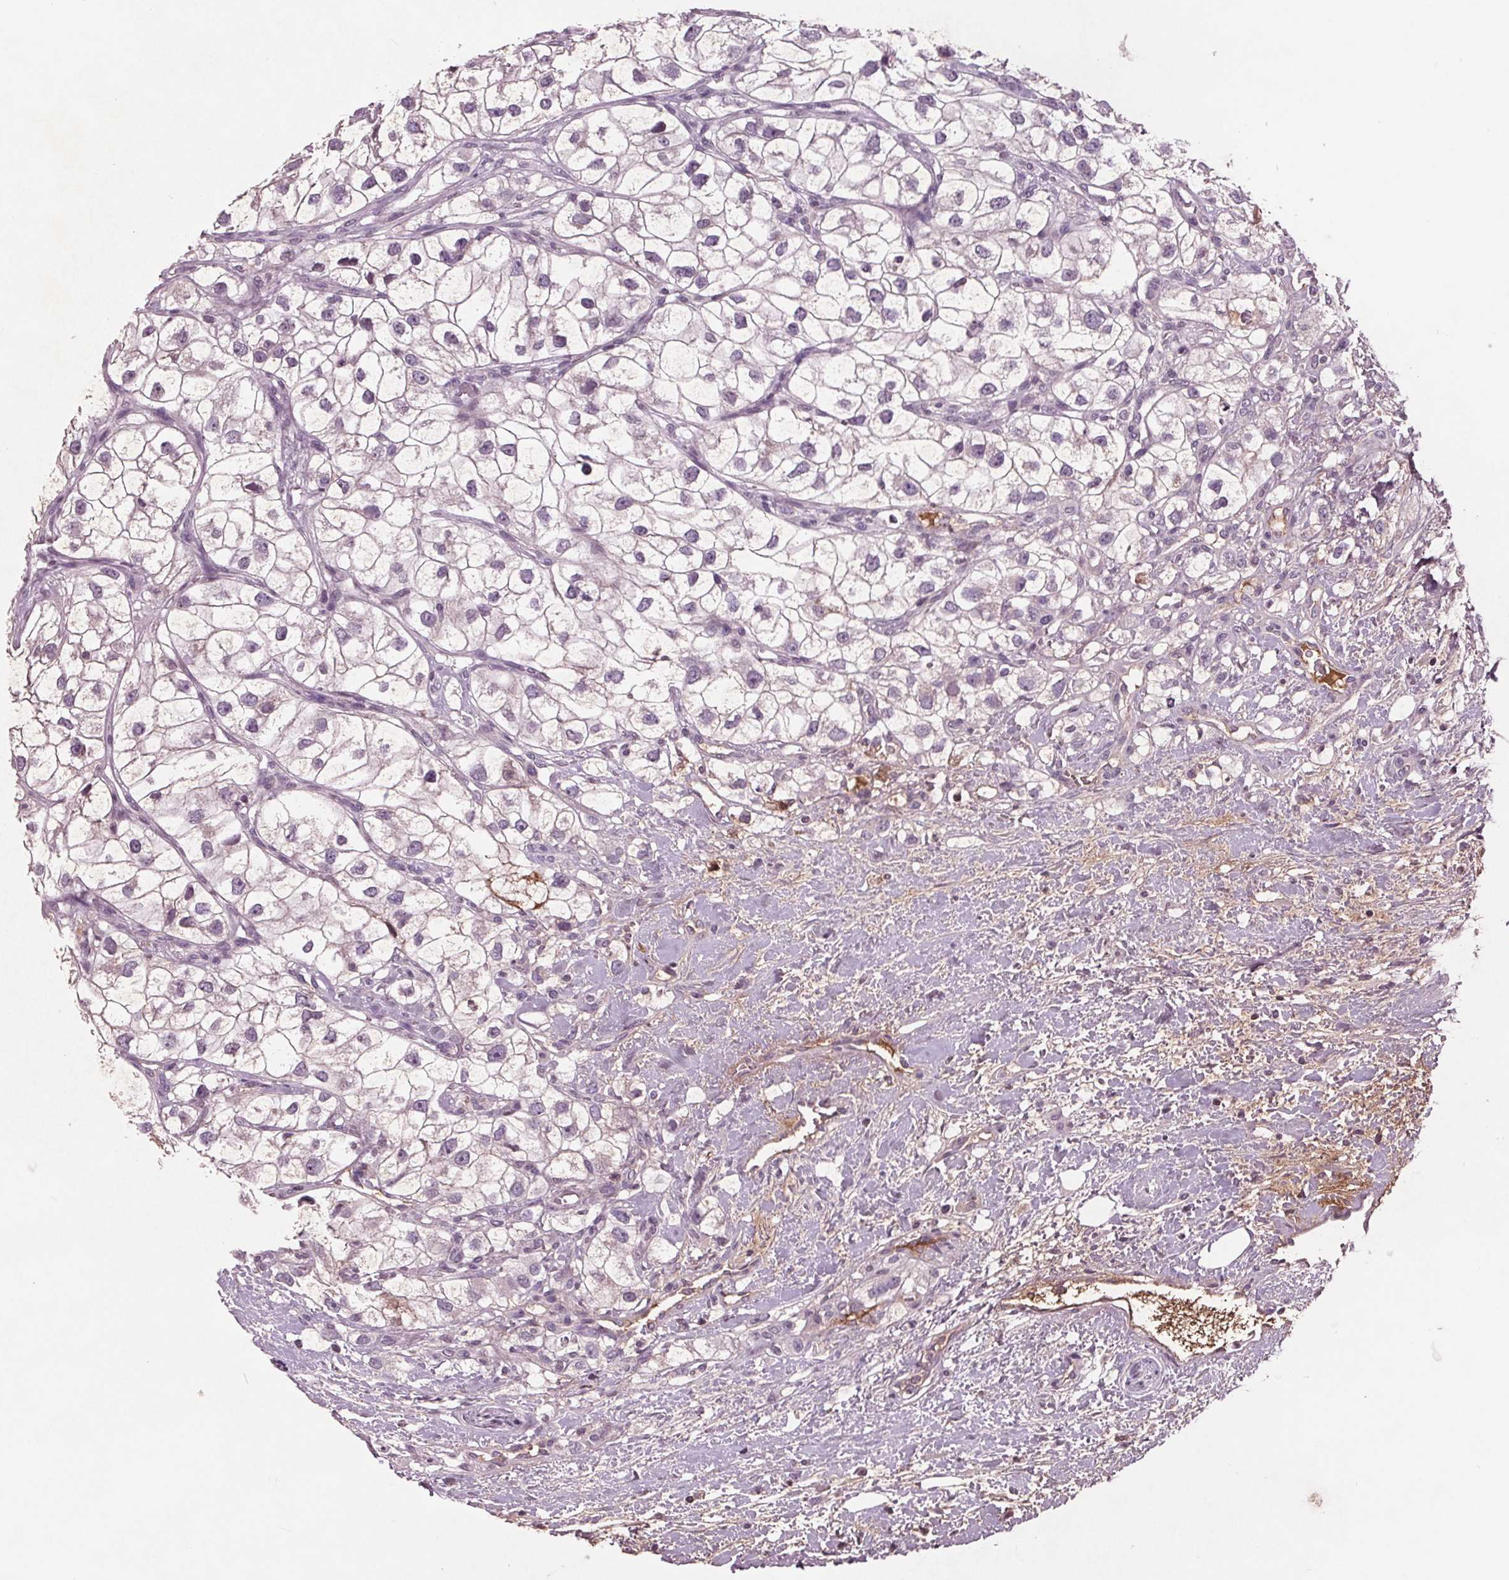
{"staining": {"intensity": "negative", "quantity": "none", "location": "none"}, "tissue": "renal cancer", "cell_type": "Tumor cells", "image_type": "cancer", "snomed": [{"axis": "morphology", "description": "Adenocarcinoma, NOS"}, {"axis": "topography", "description": "Kidney"}], "caption": "Immunohistochemistry histopathology image of human renal cancer (adenocarcinoma) stained for a protein (brown), which displays no positivity in tumor cells. Brightfield microscopy of immunohistochemistry (IHC) stained with DAB (3,3'-diaminobenzidine) (brown) and hematoxylin (blue), captured at high magnification.", "gene": "C6", "patient": {"sex": "male", "age": 59}}